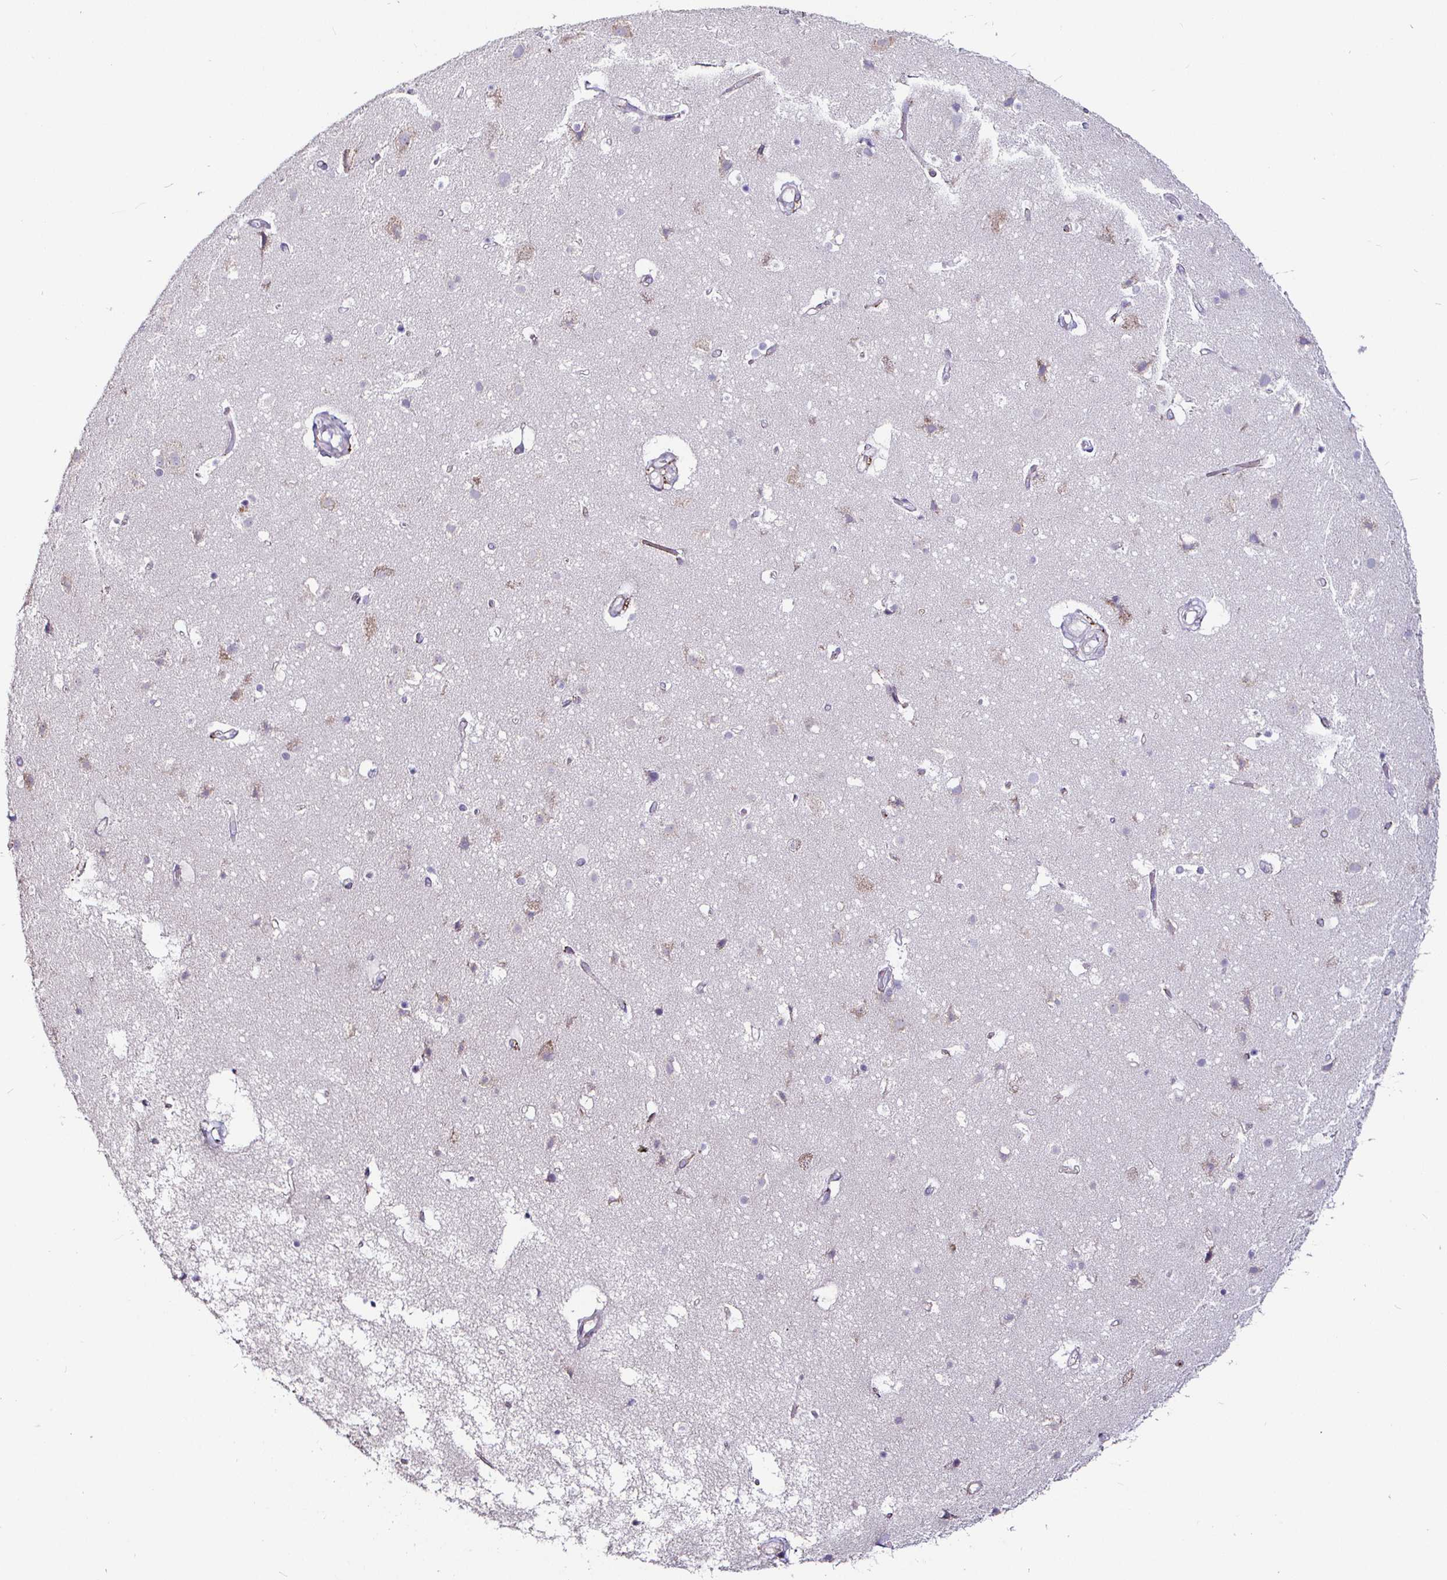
{"staining": {"intensity": "negative", "quantity": "none", "location": "none"}, "tissue": "cerebral cortex", "cell_type": "Endothelial cells", "image_type": "normal", "snomed": [{"axis": "morphology", "description": "Normal tissue, NOS"}, {"axis": "topography", "description": "Cerebral cortex"}], "caption": "IHC of benign human cerebral cortex shows no positivity in endothelial cells. (DAB IHC, high magnification).", "gene": "P4HA2", "patient": {"sex": "female", "age": 52}}